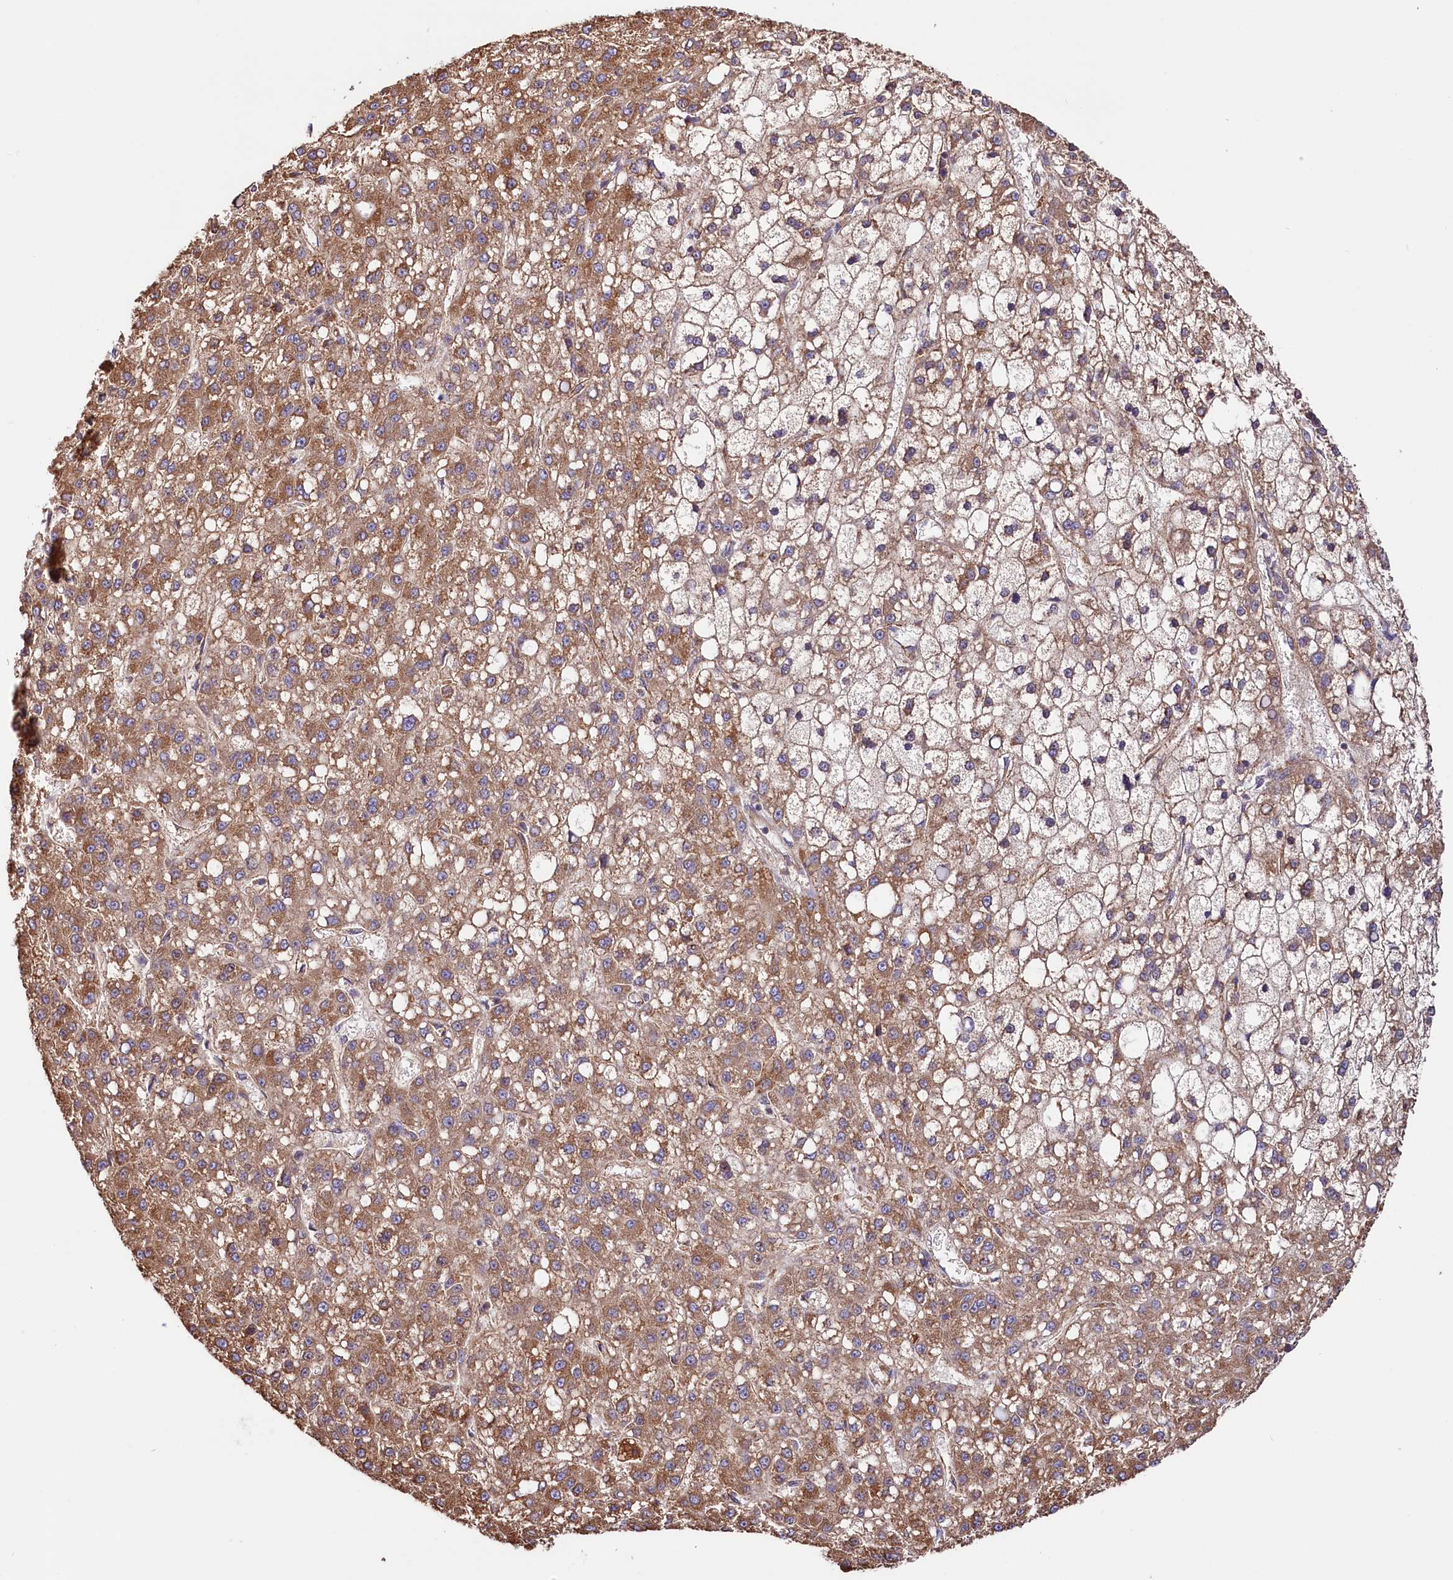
{"staining": {"intensity": "moderate", "quantity": ">75%", "location": "cytoplasmic/membranous"}, "tissue": "liver cancer", "cell_type": "Tumor cells", "image_type": "cancer", "snomed": [{"axis": "morphology", "description": "Carcinoma, Hepatocellular, NOS"}, {"axis": "topography", "description": "Liver"}], "caption": "Human liver hepatocellular carcinoma stained with a brown dye demonstrates moderate cytoplasmic/membranous positive positivity in approximately >75% of tumor cells.", "gene": "CEP295", "patient": {"sex": "male", "age": 67}}